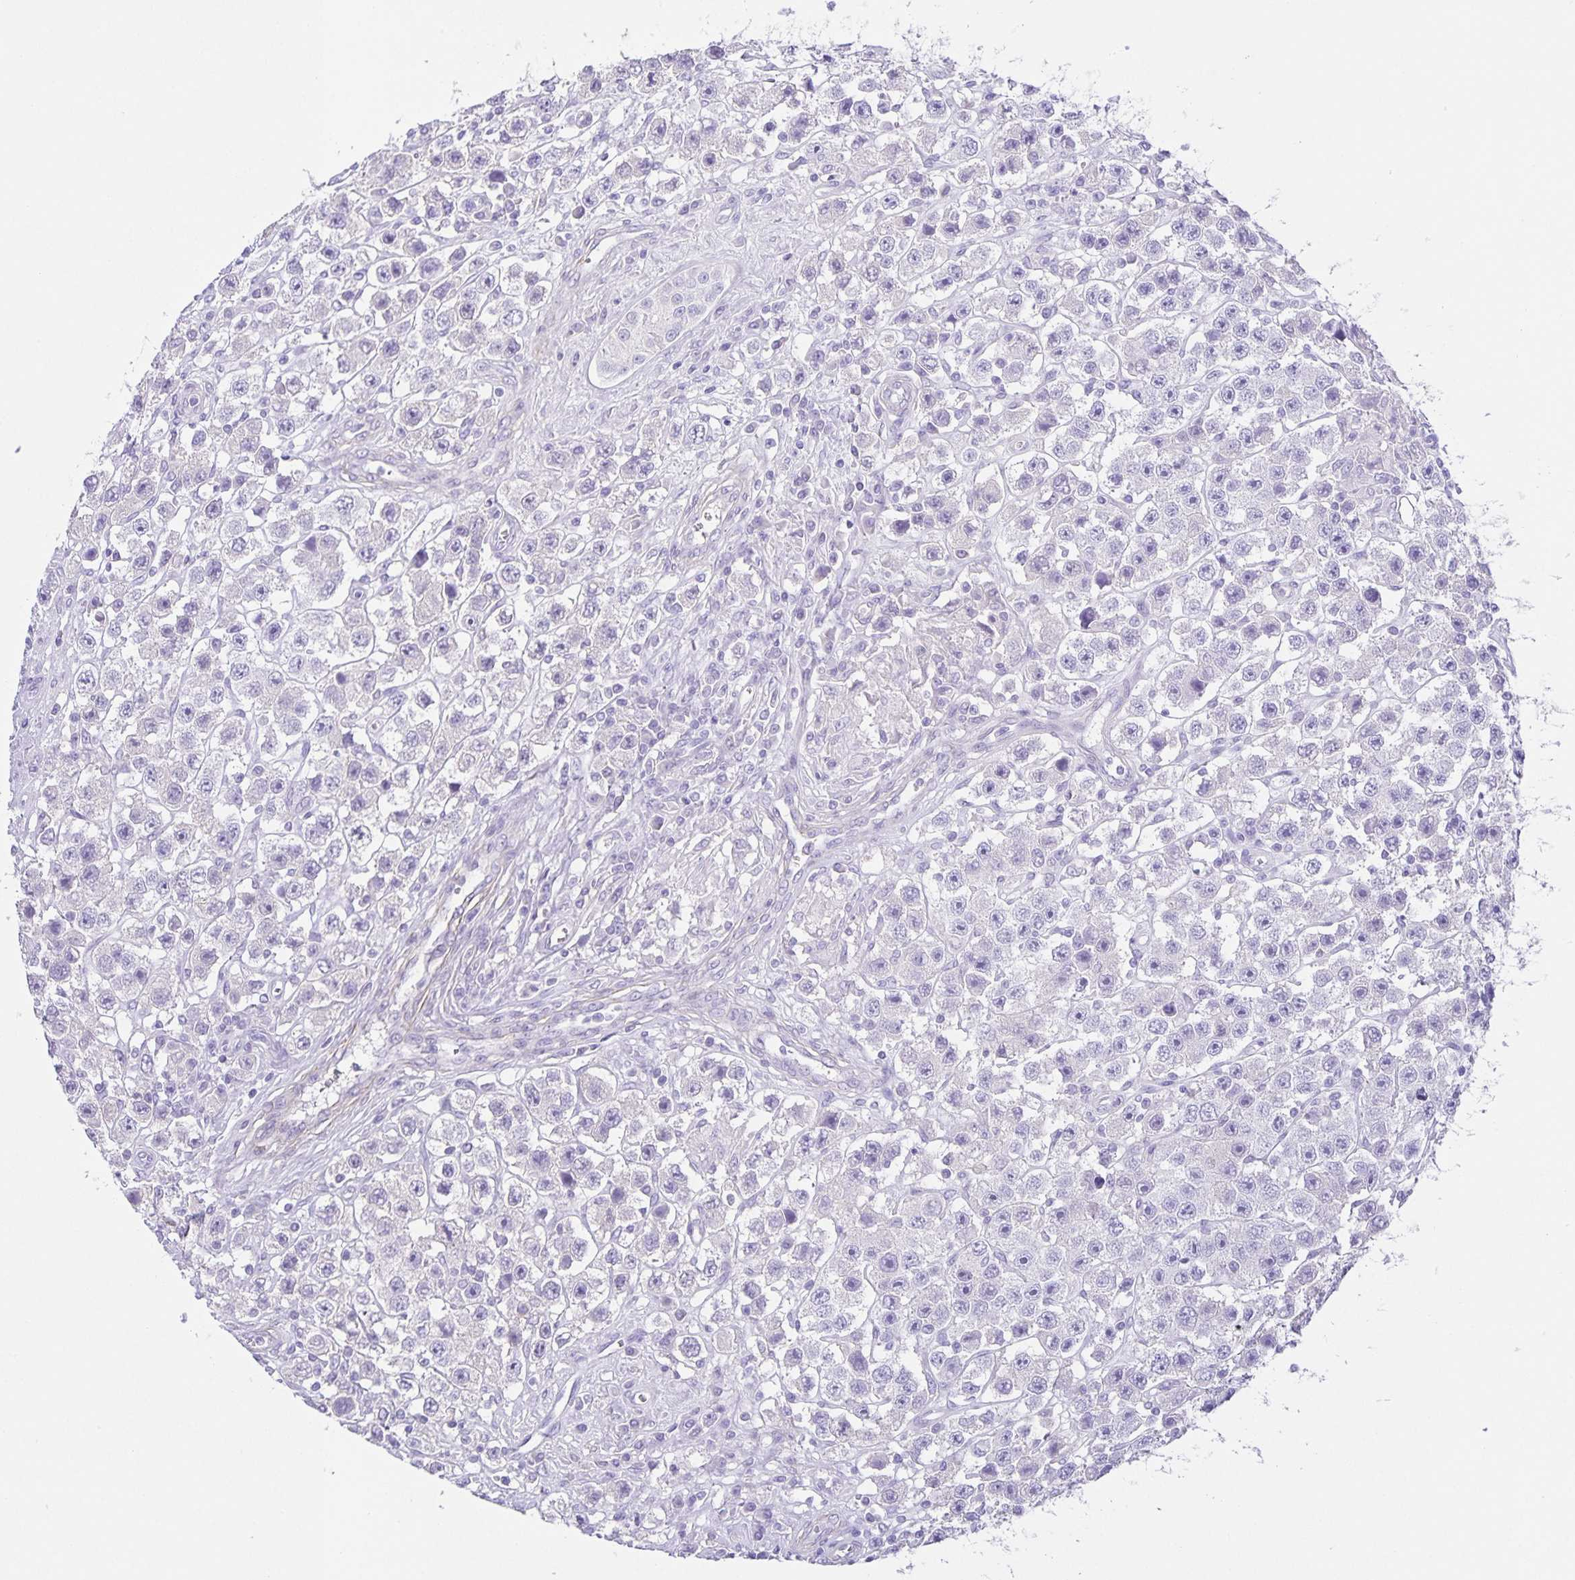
{"staining": {"intensity": "negative", "quantity": "none", "location": "none"}, "tissue": "testis cancer", "cell_type": "Tumor cells", "image_type": "cancer", "snomed": [{"axis": "morphology", "description": "Seminoma, NOS"}, {"axis": "topography", "description": "Testis"}], "caption": "Human seminoma (testis) stained for a protein using immunohistochemistry exhibits no expression in tumor cells.", "gene": "UBQLN3", "patient": {"sex": "male", "age": 45}}